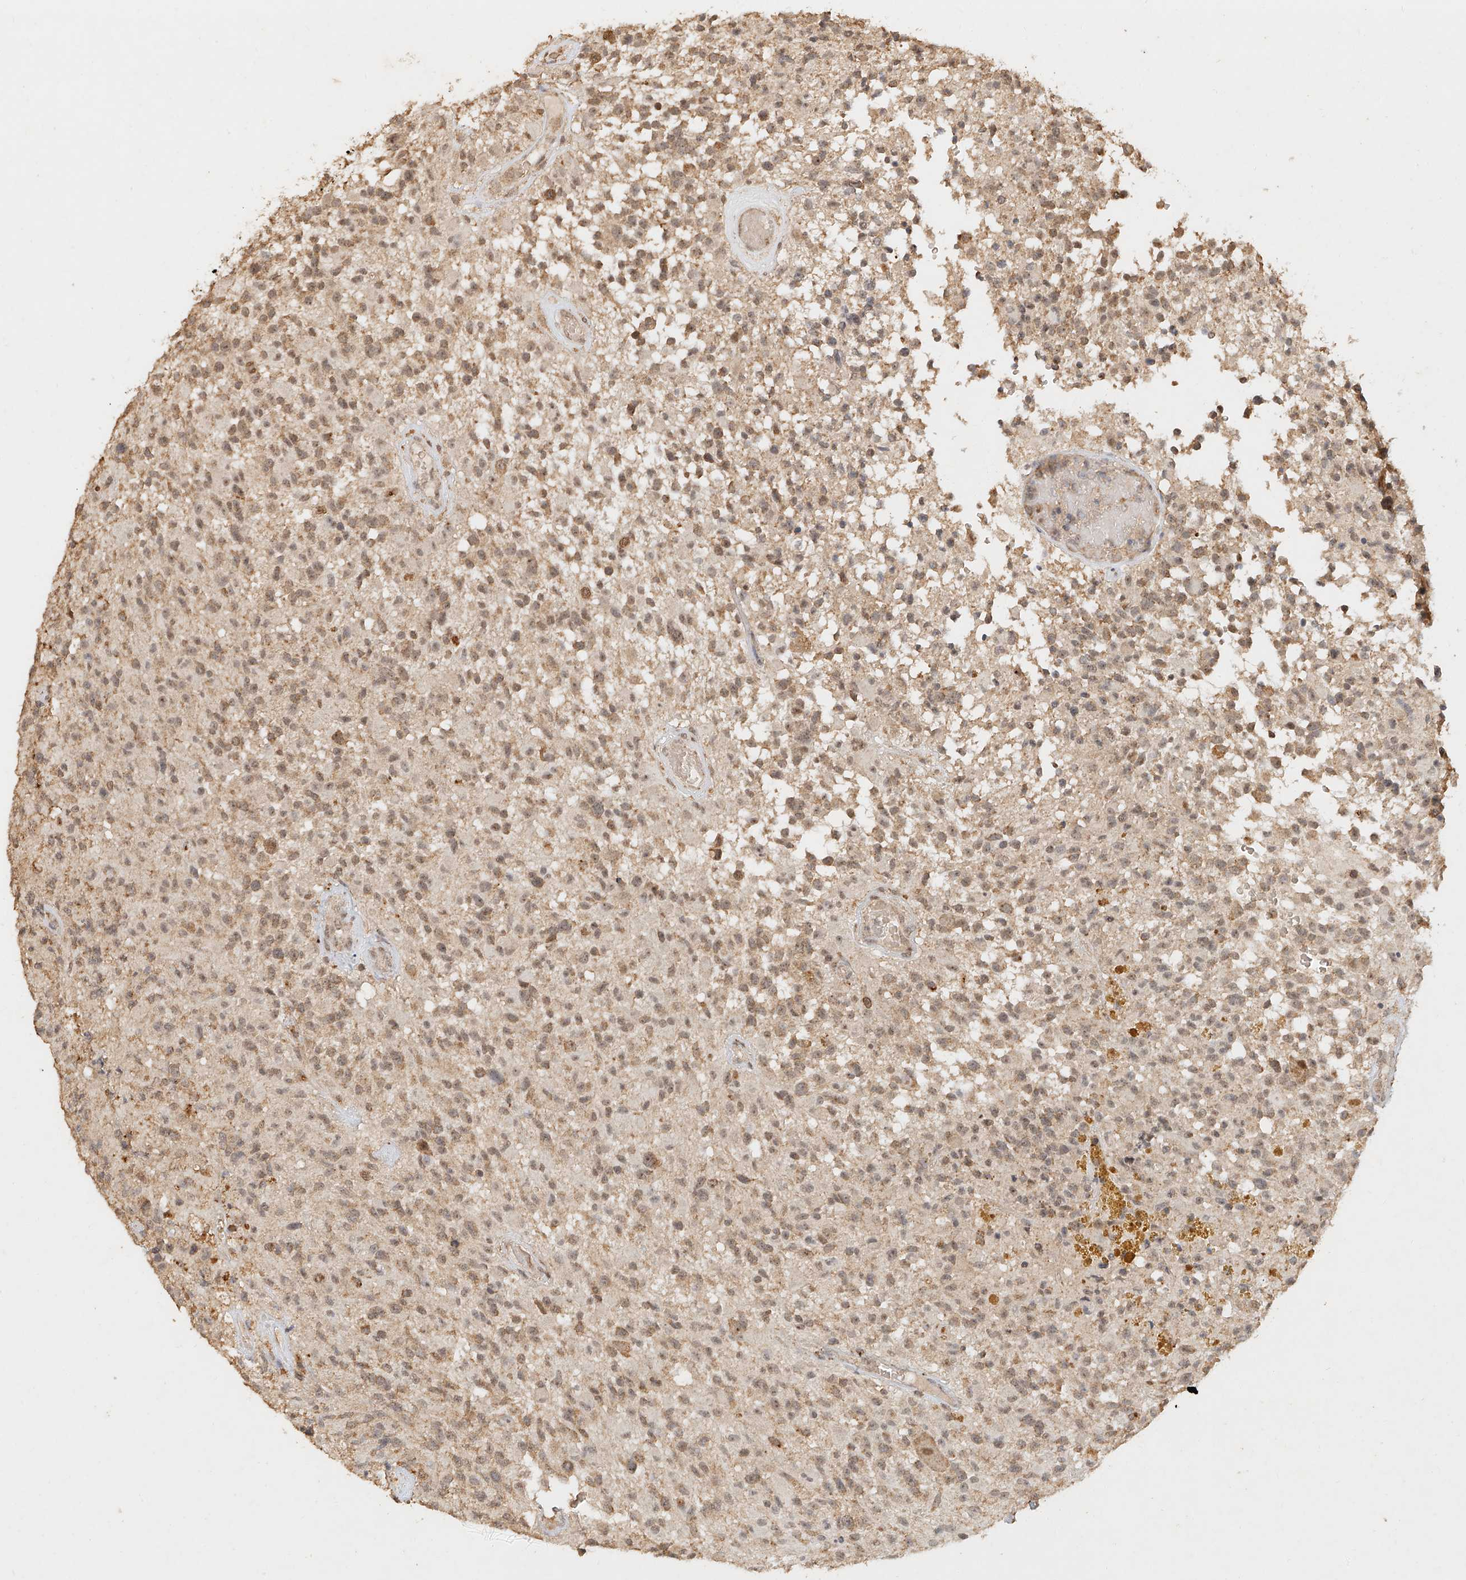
{"staining": {"intensity": "moderate", "quantity": ">75%", "location": "cytoplasmic/membranous"}, "tissue": "glioma", "cell_type": "Tumor cells", "image_type": "cancer", "snomed": [{"axis": "morphology", "description": "Glioma, malignant, High grade"}, {"axis": "morphology", "description": "Glioblastoma, NOS"}, {"axis": "topography", "description": "Brain"}], "caption": "Tumor cells reveal medium levels of moderate cytoplasmic/membranous staining in approximately >75% of cells in glioma.", "gene": "CXorf58", "patient": {"sex": "male", "age": 60}}